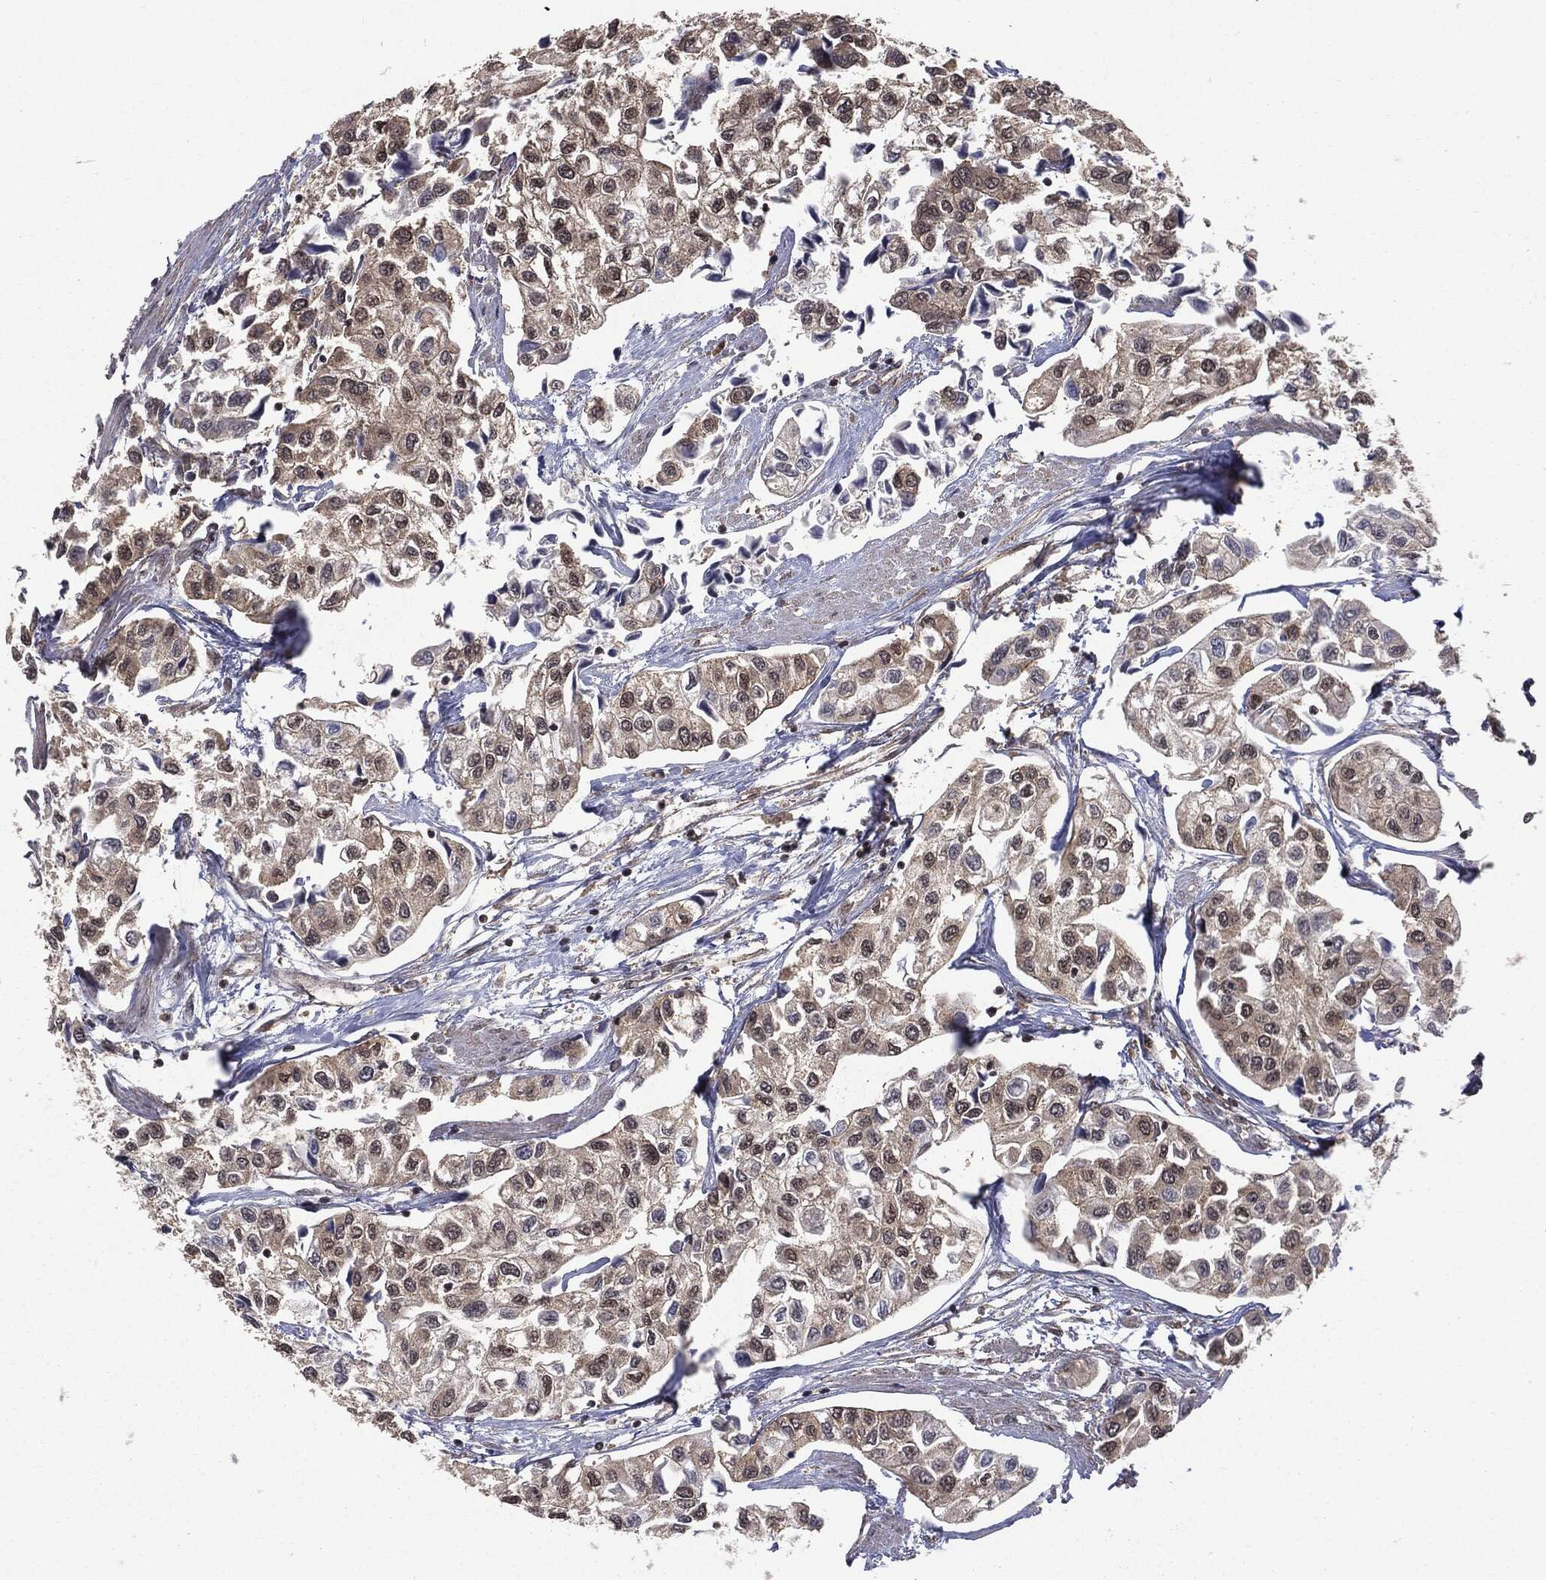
{"staining": {"intensity": "negative", "quantity": "none", "location": "none"}, "tissue": "urothelial cancer", "cell_type": "Tumor cells", "image_type": "cancer", "snomed": [{"axis": "morphology", "description": "Urothelial carcinoma, High grade"}, {"axis": "topography", "description": "Urinary bladder"}], "caption": "Tumor cells are negative for brown protein staining in high-grade urothelial carcinoma.", "gene": "PTPA", "patient": {"sex": "male", "age": 73}}